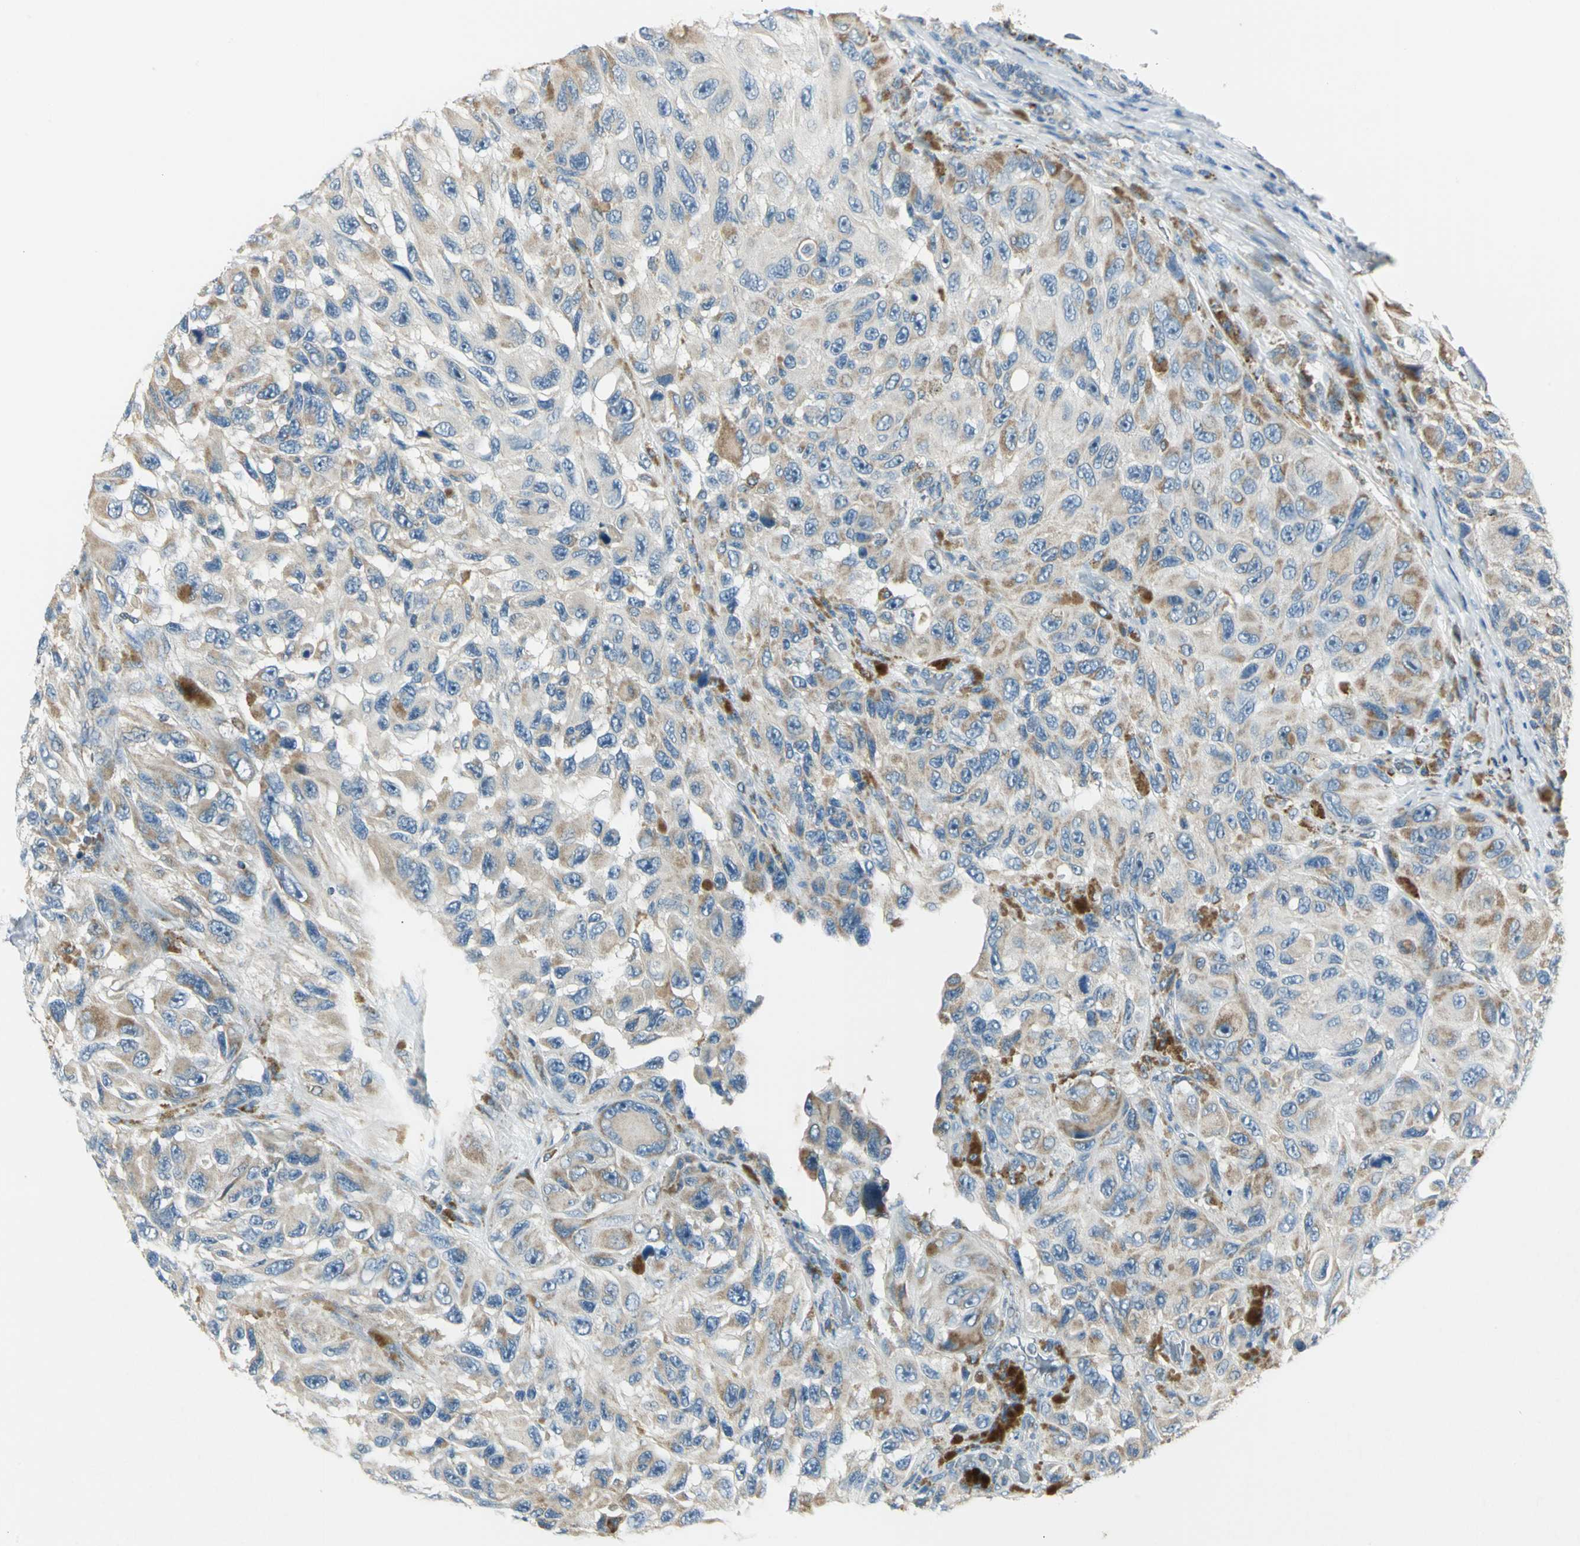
{"staining": {"intensity": "moderate", "quantity": ">75%", "location": "cytoplasmic/membranous"}, "tissue": "melanoma", "cell_type": "Tumor cells", "image_type": "cancer", "snomed": [{"axis": "morphology", "description": "Malignant melanoma, NOS"}, {"axis": "topography", "description": "Skin"}], "caption": "Immunohistochemistry (DAB (3,3'-diaminobenzidine)) staining of human malignant melanoma reveals moderate cytoplasmic/membranous protein positivity in approximately >75% of tumor cells.", "gene": "ACADM", "patient": {"sex": "female", "age": 73}}